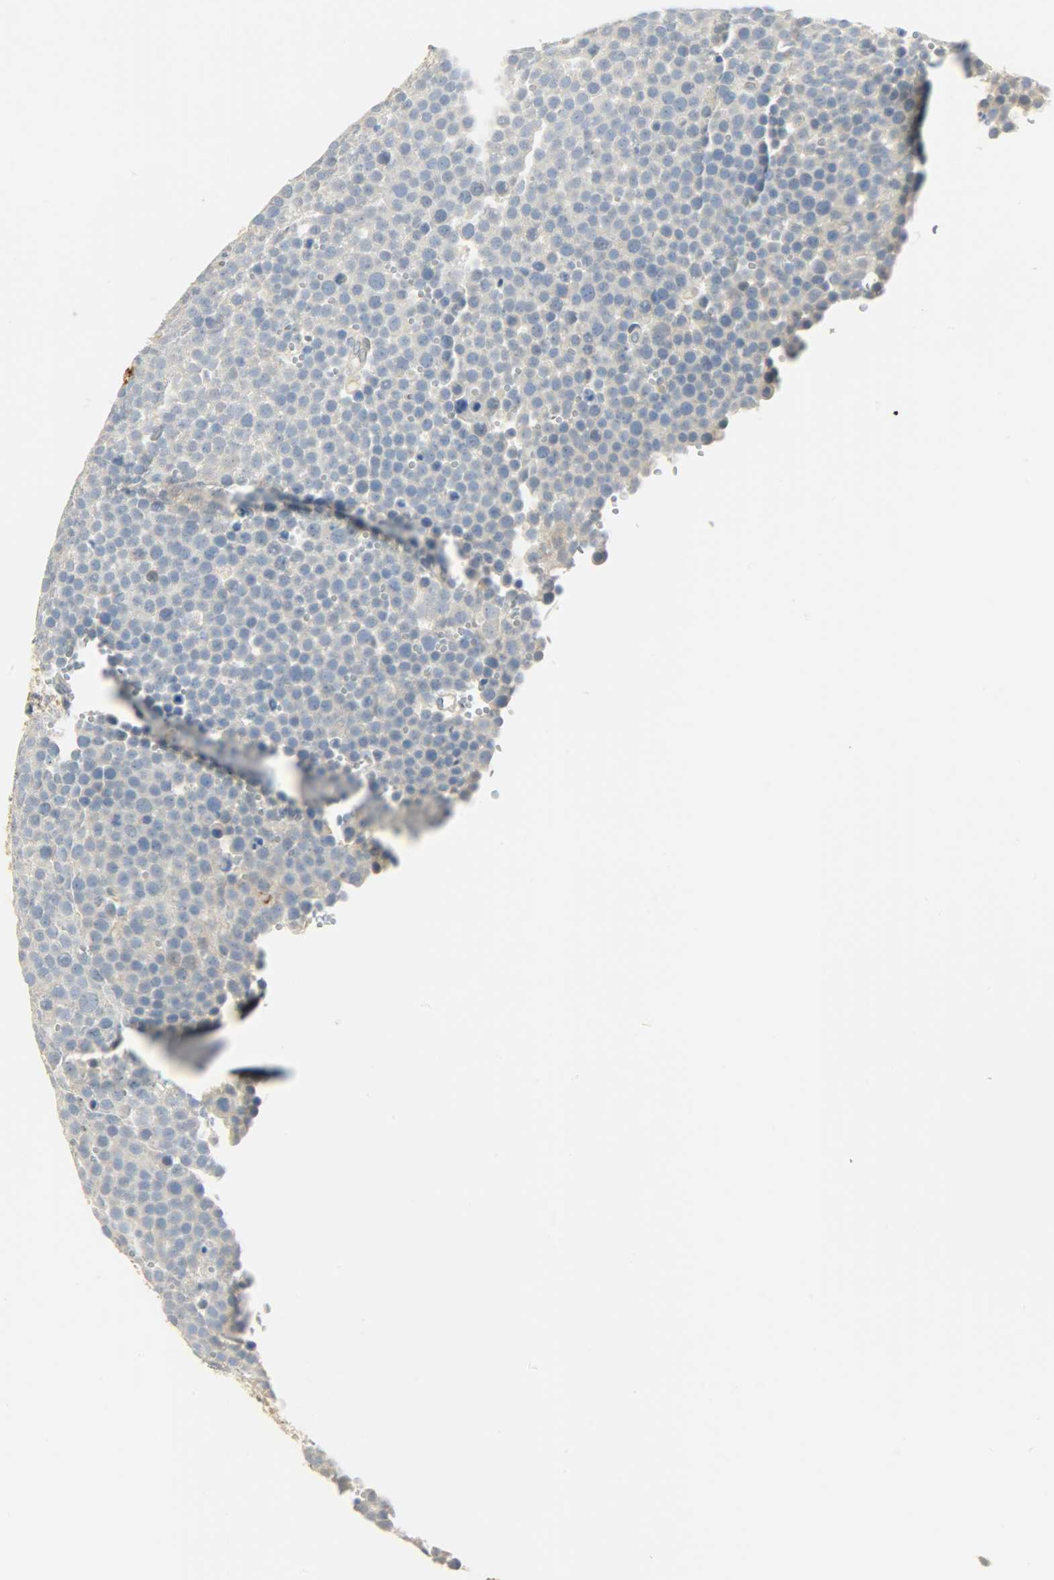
{"staining": {"intensity": "weak", "quantity": "25%-75%", "location": "cytoplasmic/membranous"}, "tissue": "testis cancer", "cell_type": "Tumor cells", "image_type": "cancer", "snomed": [{"axis": "morphology", "description": "Seminoma, NOS"}, {"axis": "topography", "description": "Testis"}], "caption": "Immunohistochemistry (IHC) photomicrograph of neoplastic tissue: human testis seminoma stained using immunohistochemistry (IHC) shows low levels of weak protein expression localized specifically in the cytoplasmic/membranous of tumor cells, appearing as a cytoplasmic/membranous brown color.", "gene": "USP13", "patient": {"sex": "male", "age": 71}}